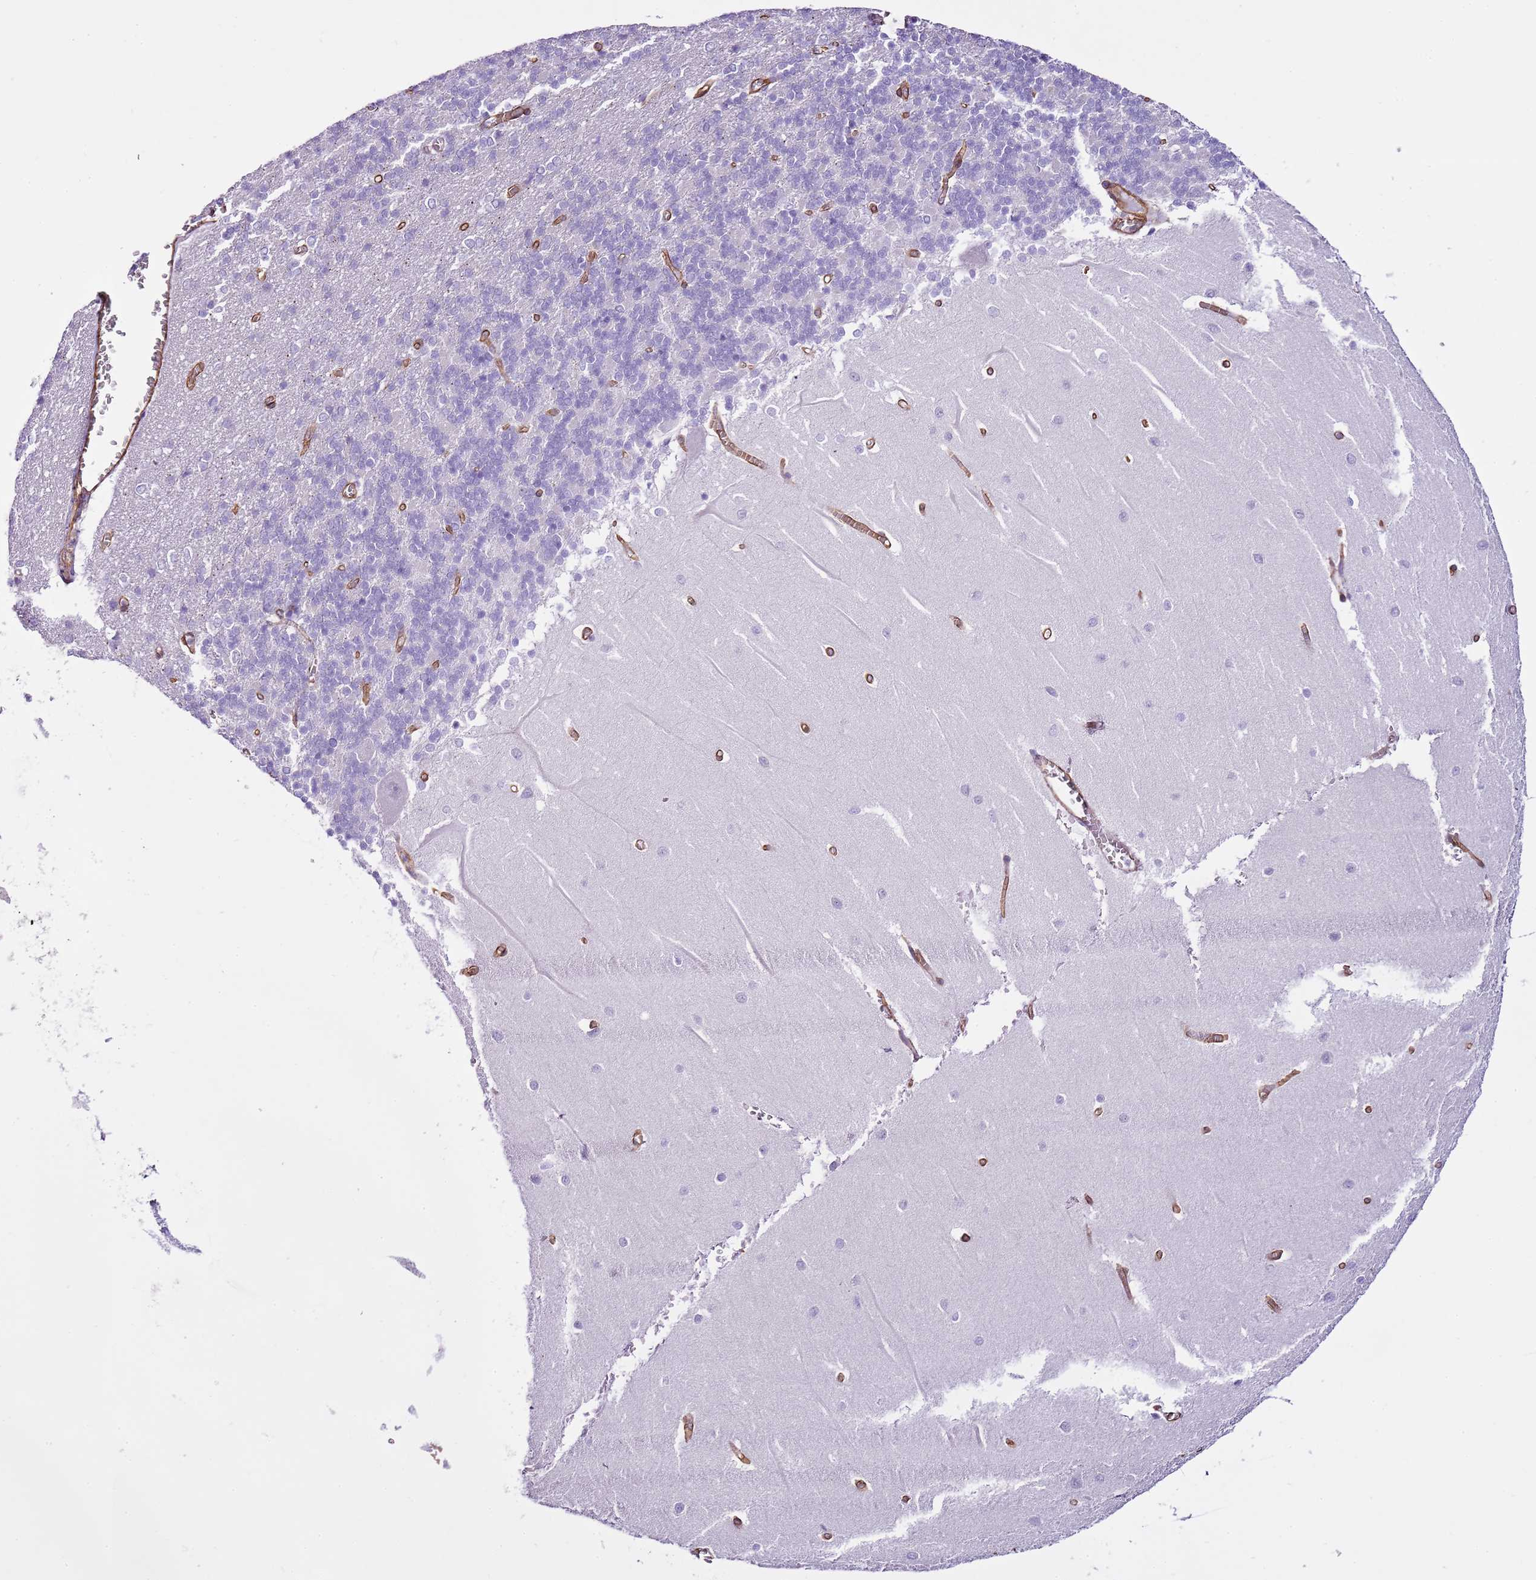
{"staining": {"intensity": "negative", "quantity": "none", "location": "none"}, "tissue": "cerebellum", "cell_type": "Cells in granular layer", "image_type": "normal", "snomed": [{"axis": "morphology", "description": "Normal tissue, NOS"}, {"axis": "topography", "description": "Cerebellum"}], "caption": "Cells in granular layer show no significant expression in normal cerebellum. (Brightfield microscopy of DAB (3,3'-diaminobenzidine) IHC at high magnification).", "gene": "CTDSPL", "patient": {"sex": "male", "age": 37}}